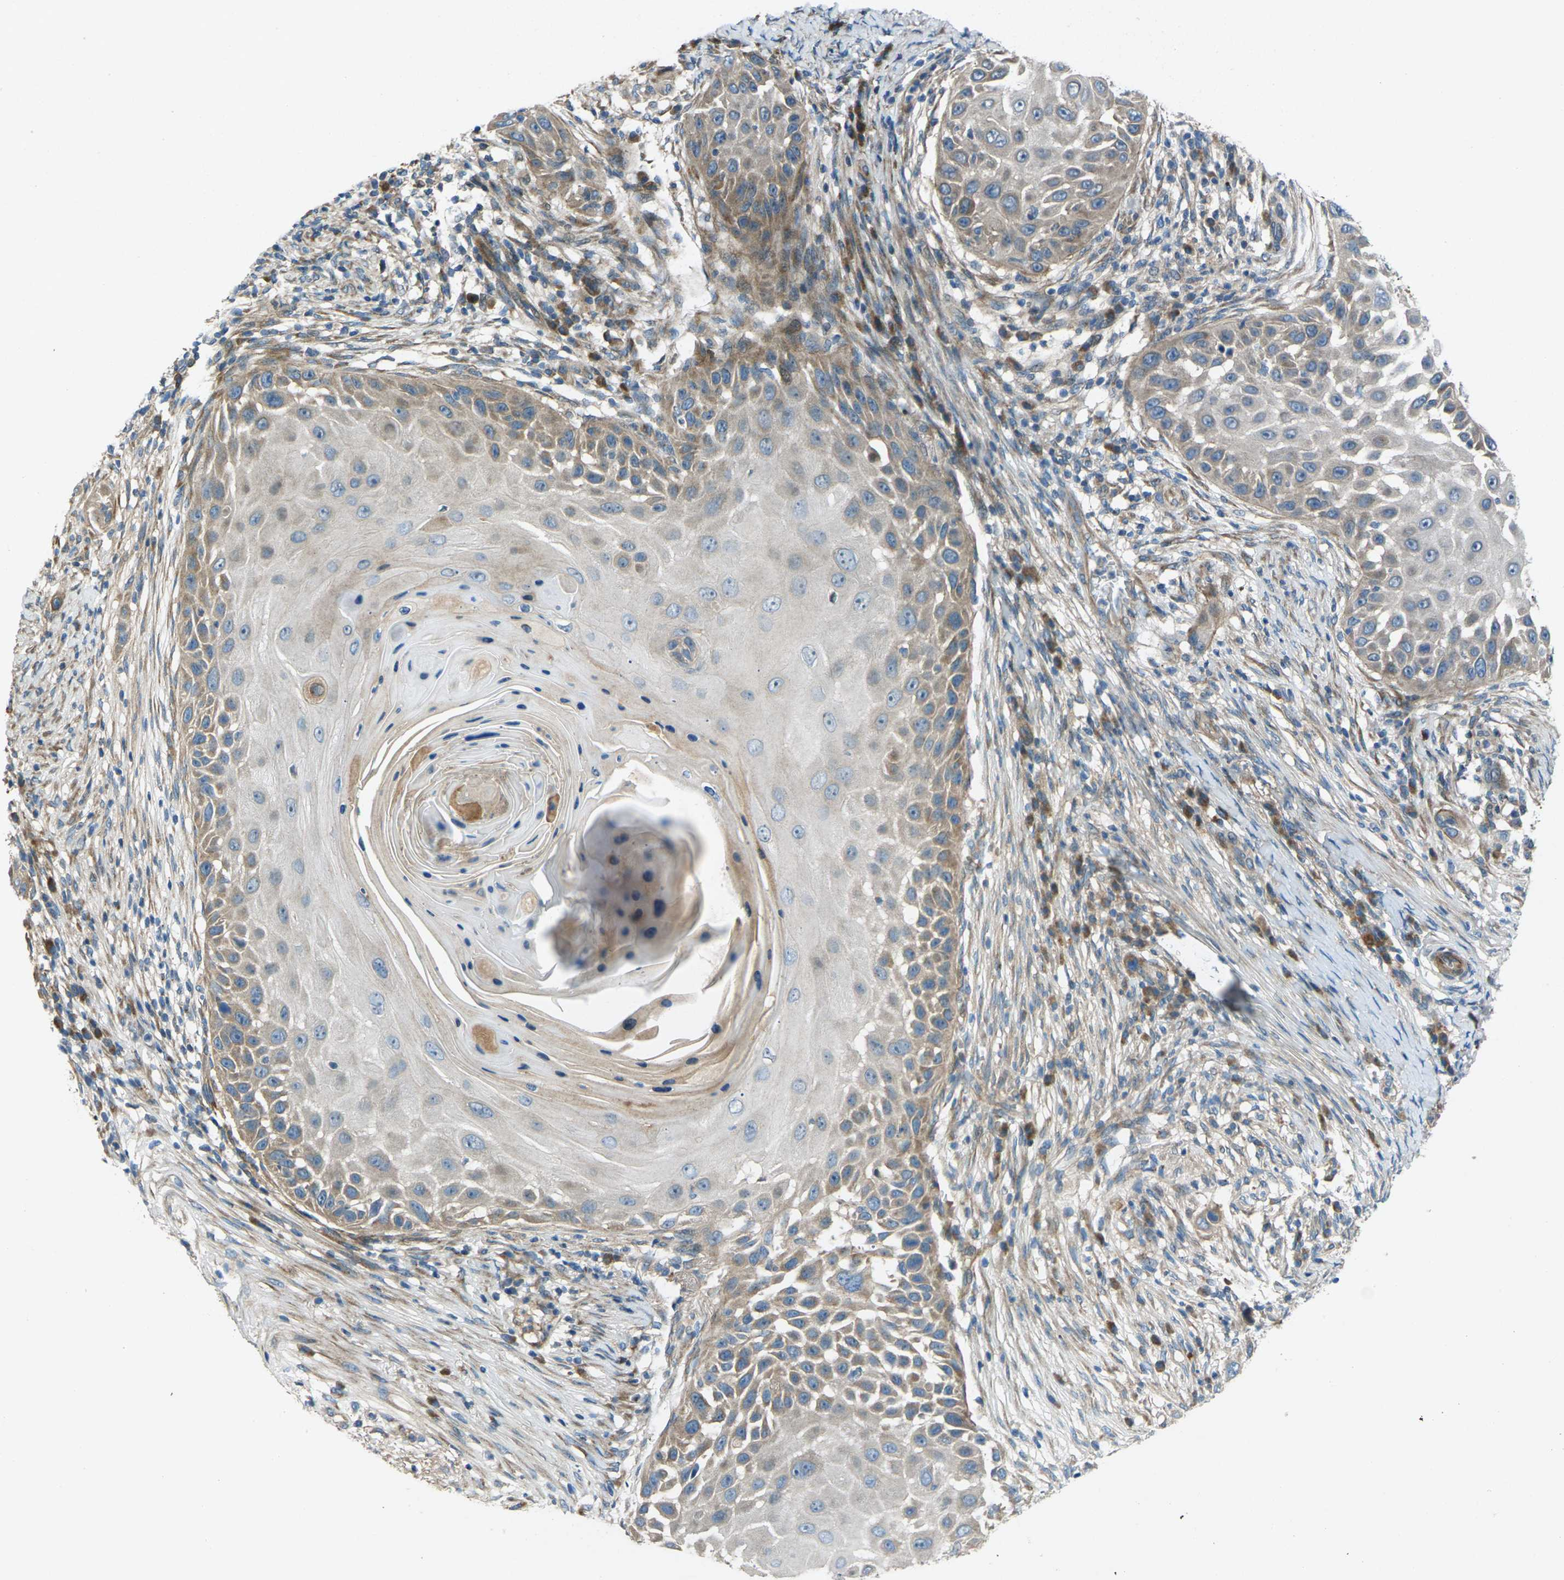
{"staining": {"intensity": "moderate", "quantity": "<25%", "location": "cytoplasmic/membranous"}, "tissue": "skin cancer", "cell_type": "Tumor cells", "image_type": "cancer", "snomed": [{"axis": "morphology", "description": "Squamous cell carcinoma, NOS"}, {"axis": "topography", "description": "Skin"}], "caption": "Brown immunohistochemical staining in human skin squamous cell carcinoma exhibits moderate cytoplasmic/membranous expression in about <25% of tumor cells.", "gene": "EDNRA", "patient": {"sex": "female", "age": 44}}